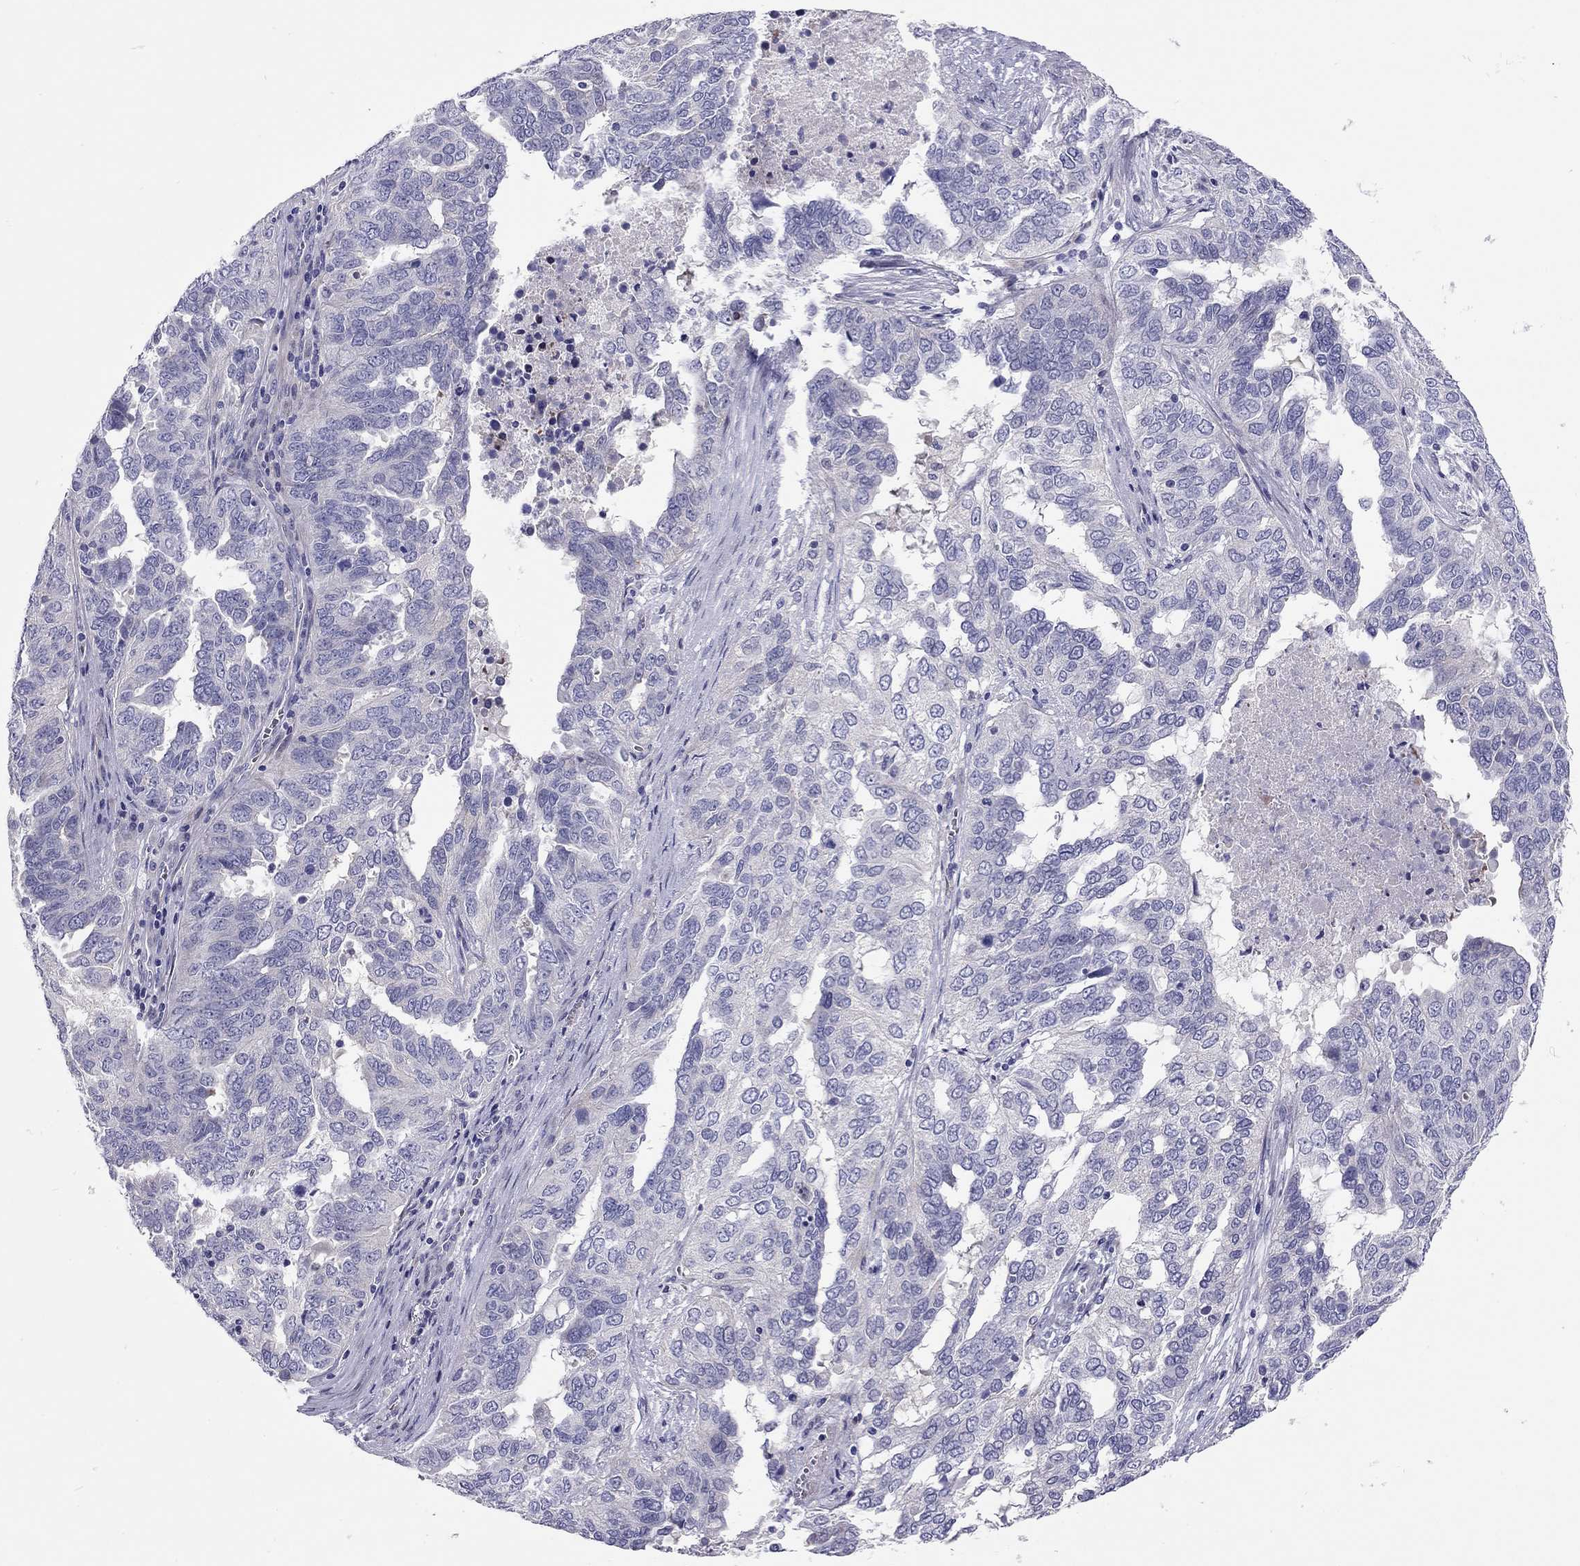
{"staining": {"intensity": "negative", "quantity": "none", "location": "none"}, "tissue": "ovarian cancer", "cell_type": "Tumor cells", "image_type": "cancer", "snomed": [{"axis": "morphology", "description": "Carcinoma, endometroid"}, {"axis": "topography", "description": "Soft tissue"}, {"axis": "topography", "description": "Ovary"}], "caption": "Tumor cells are negative for brown protein staining in endometroid carcinoma (ovarian).", "gene": "SCARB1", "patient": {"sex": "female", "age": 52}}